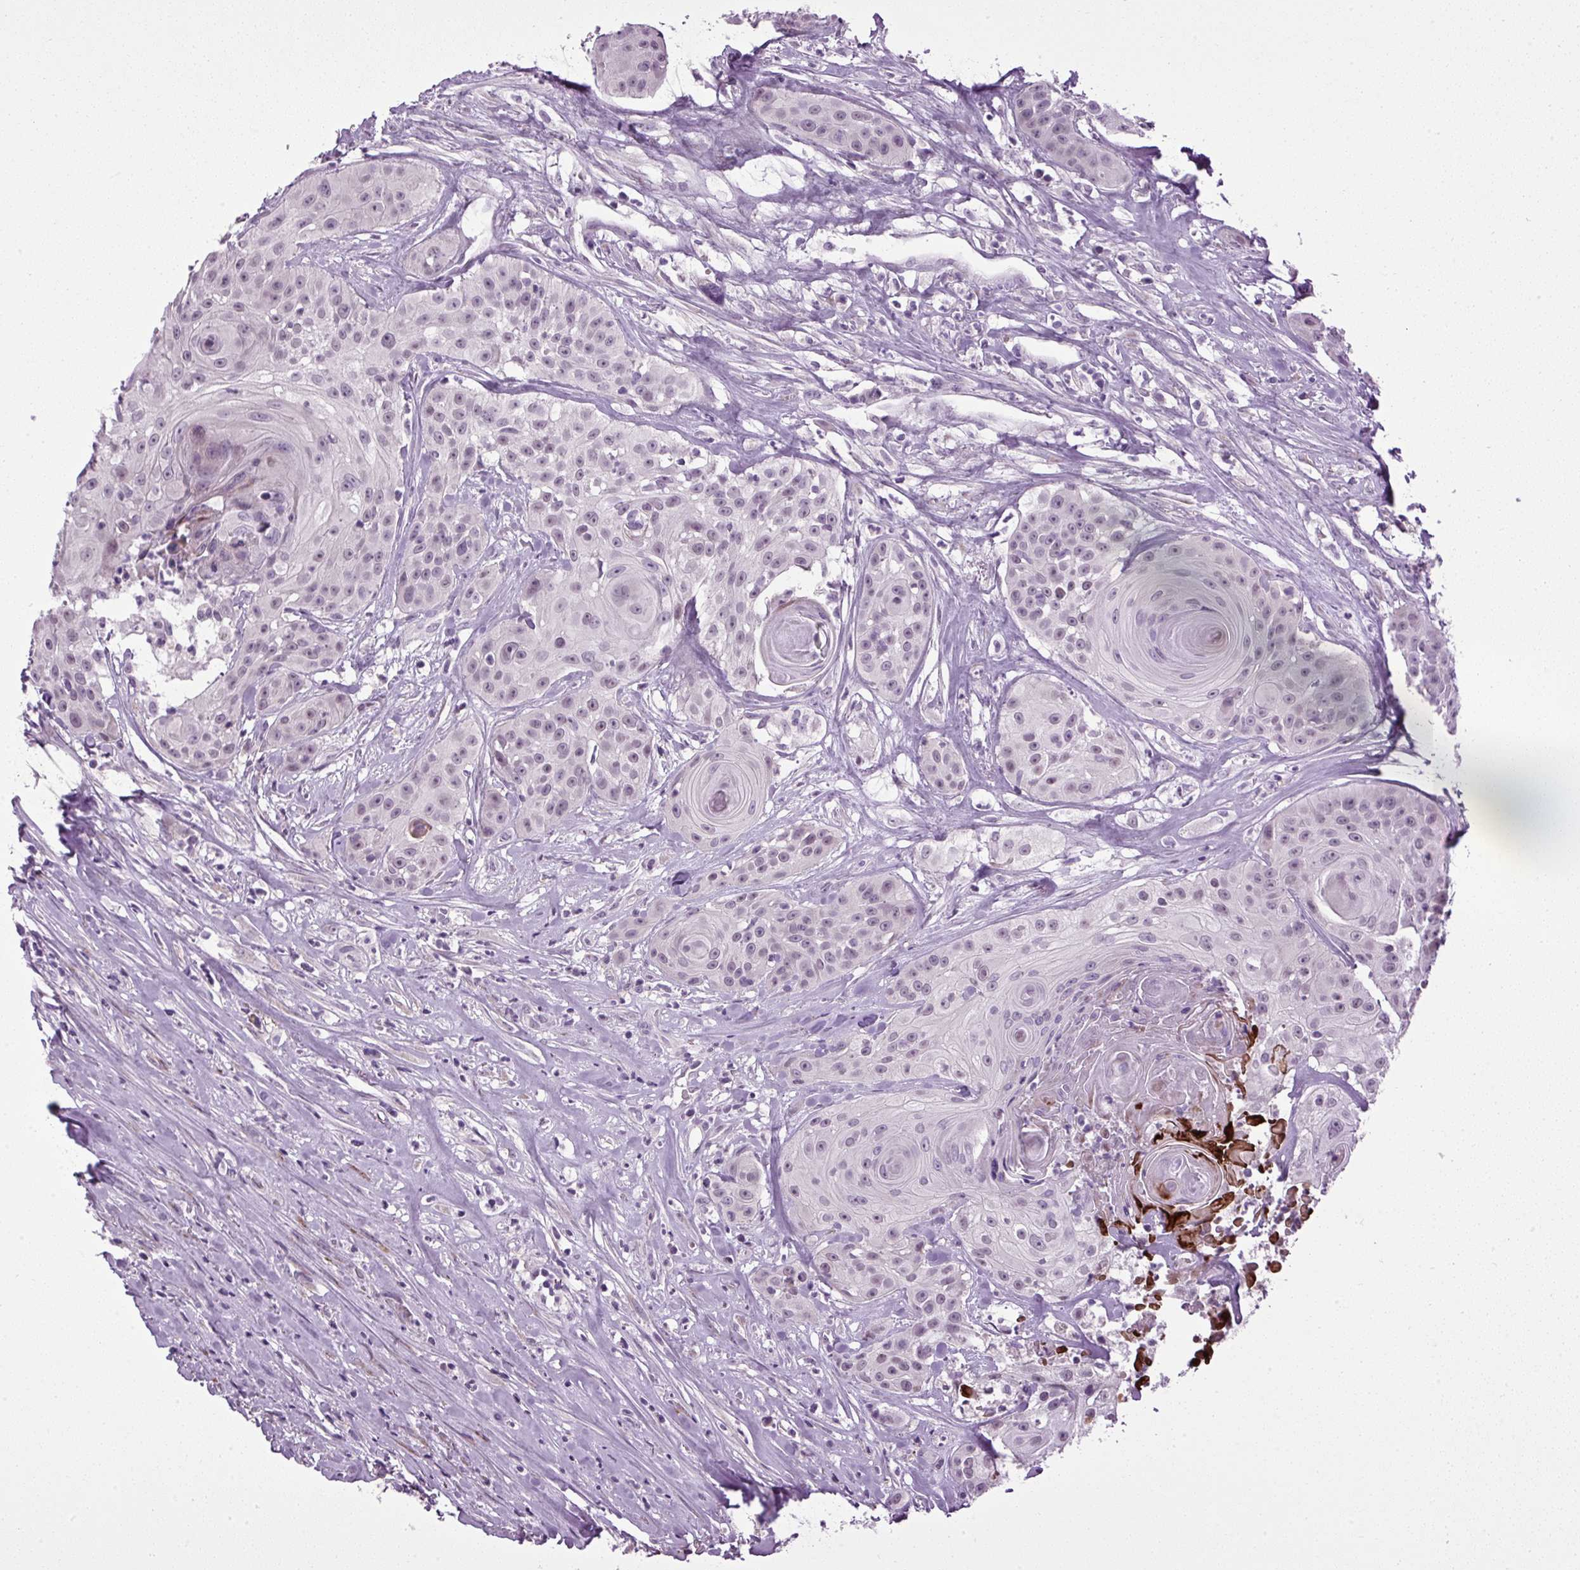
{"staining": {"intensity": "weak", "quantity": "25%-75%", "location": "nuclear"}, "tissue": "head and neck cancer", "cell_type": "Tumor cells", "image_type": "cancer", "snomed": [{"axis": "morphology", "description": "Squamous cell carcinoma, NOS"}, {"axis": "topography", "description": "Head-Neck"}], "caption": "Protein staining exhibits weak nuclear staining in approximately 25%-75% of tumor cells in squamous cell carcinoma (head and neck).", "gene": "A1CF", "patient": {"sex": "male", "age": 83}}